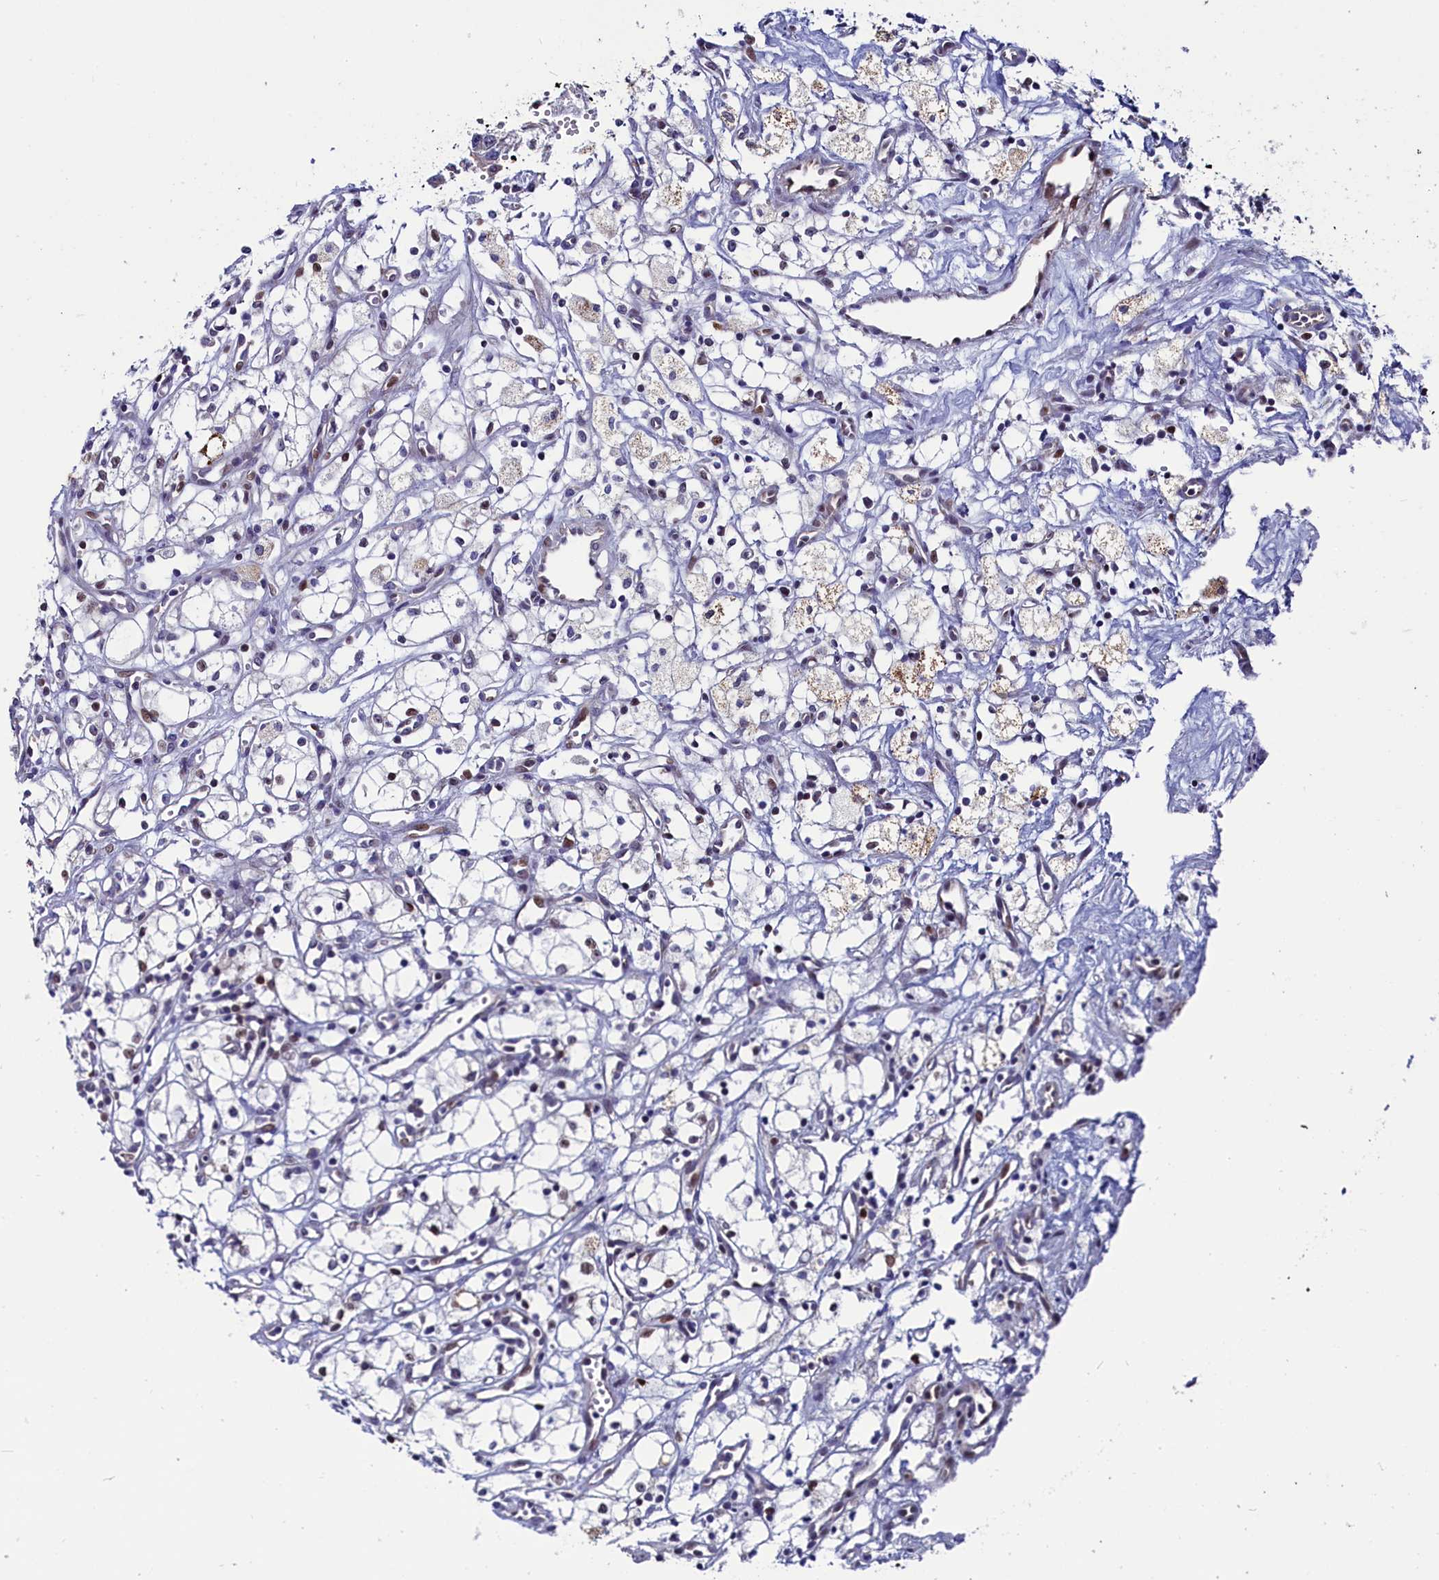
{"staining": {"intensity": "weak", "quantity": "<25%", "location": "cytoplasmic/membranous"}, "tissue": "renal cancer", "cell_type": "Tumor cells", "image_type": "cancer", "snomed": [{"axis": "morphology", "description": "Adenocarcinoma, NOS"}, {"axis": "topography", "description": "Kidney"}], "caption": "Adenocarcinoma (renal) was stained to show a protein in brown. There is no significant positivity in tumor cells.", "gene": "CIAPIN1", "patient": {"sex": "male", "age": 59}}